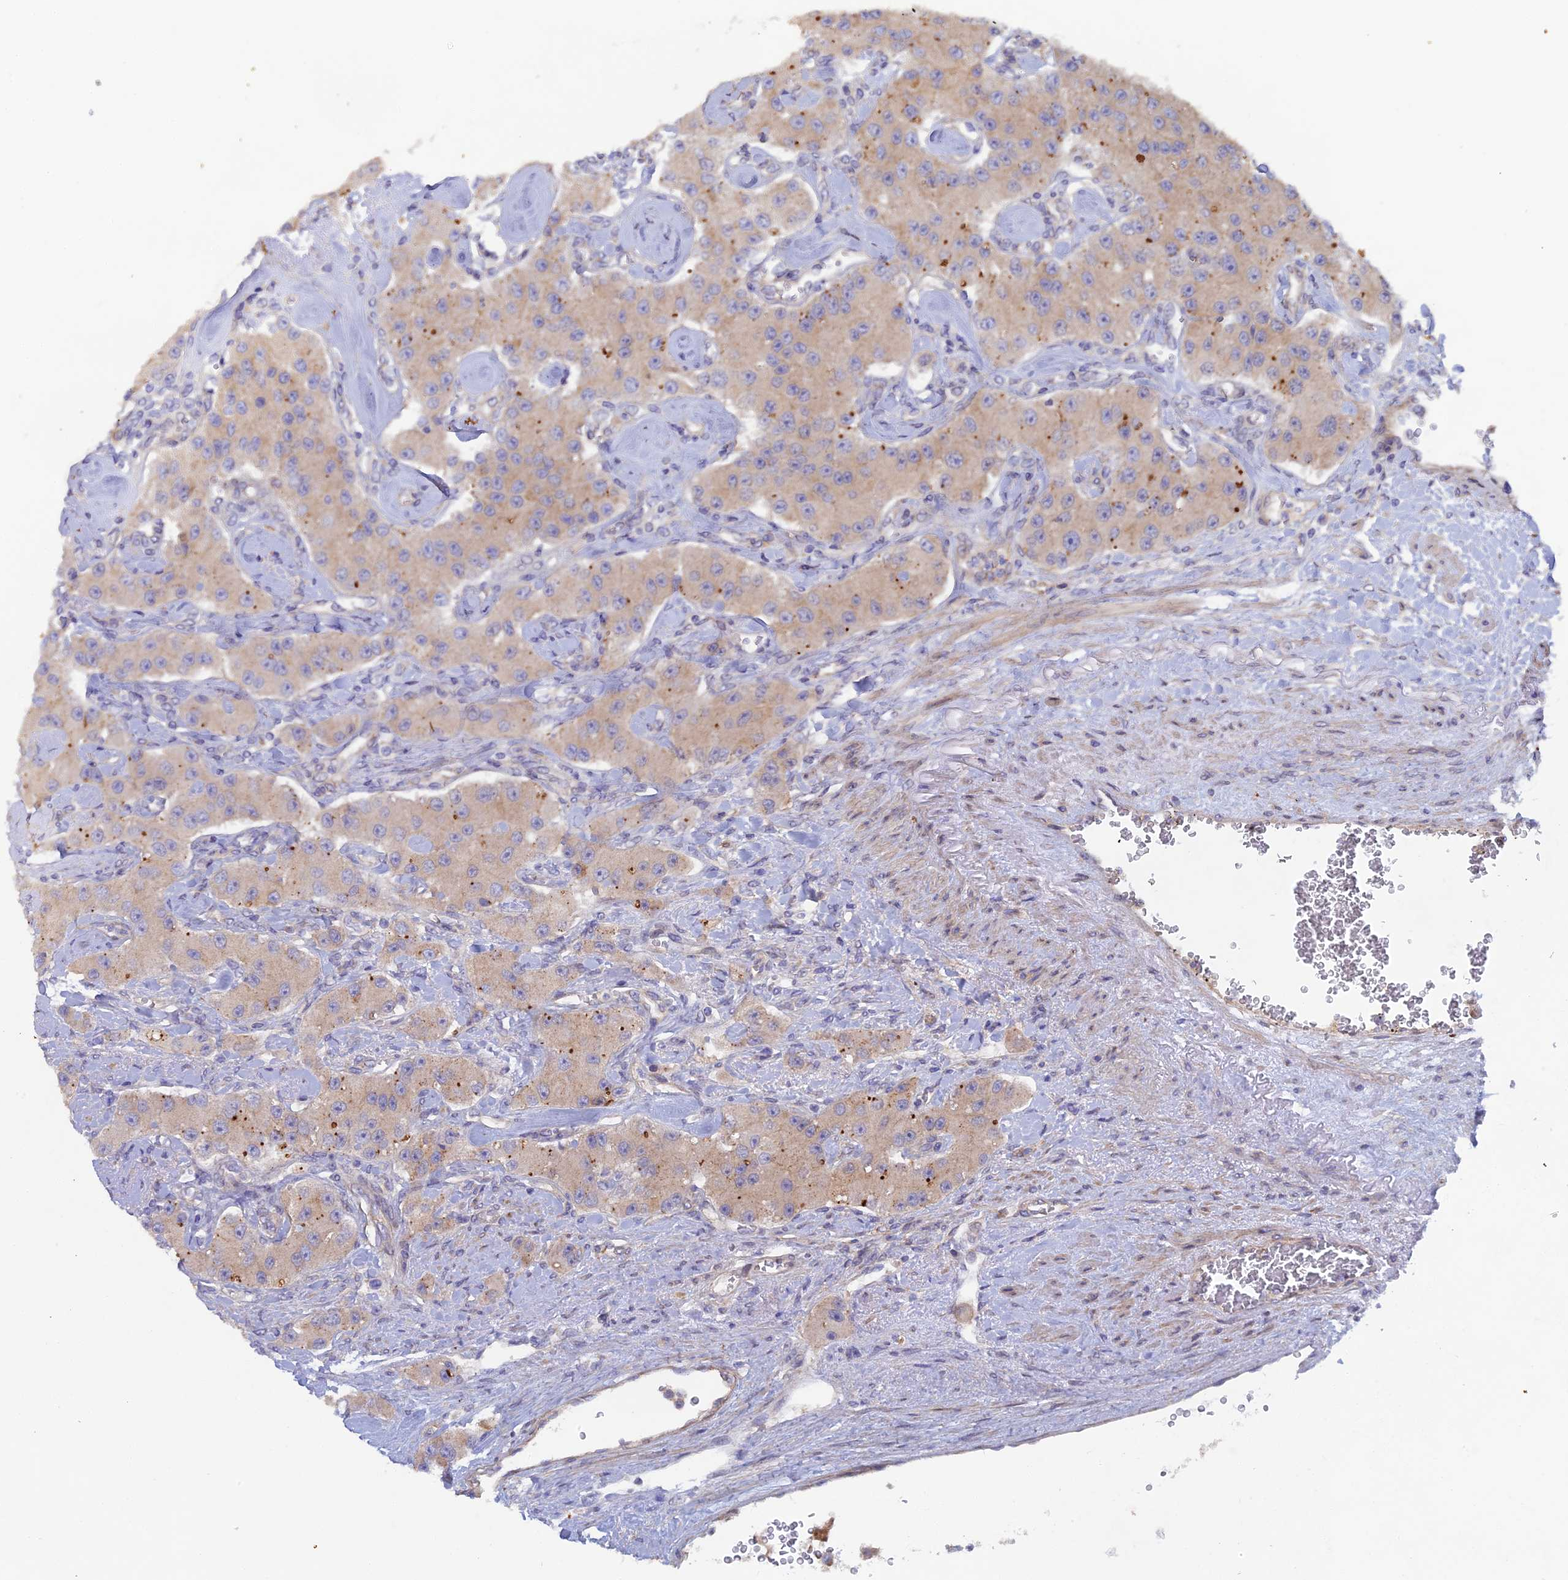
{"staining": {"intensity": "weak", "quantity": ">75%", "location": "cytoplasmic/membranous"}, "tissue": "carcinoid", "cell_type": "Tumor cells", "image_type": "cancer", "snomed": [{"axis": "morphology", "description": "Carcinoid, malignant, NOS"}, {"axis": "topography", "description": "Pancreas"}], "caption": "A high-resolution histopathology image shows immunohistochemistry staining of carcinoid (malignant), which shows weak cytoplasmic/membranous staining in approximately >75% of tumor cells.", "gene": "FZR1", "patient": {"sex": "male", "age": 41}}